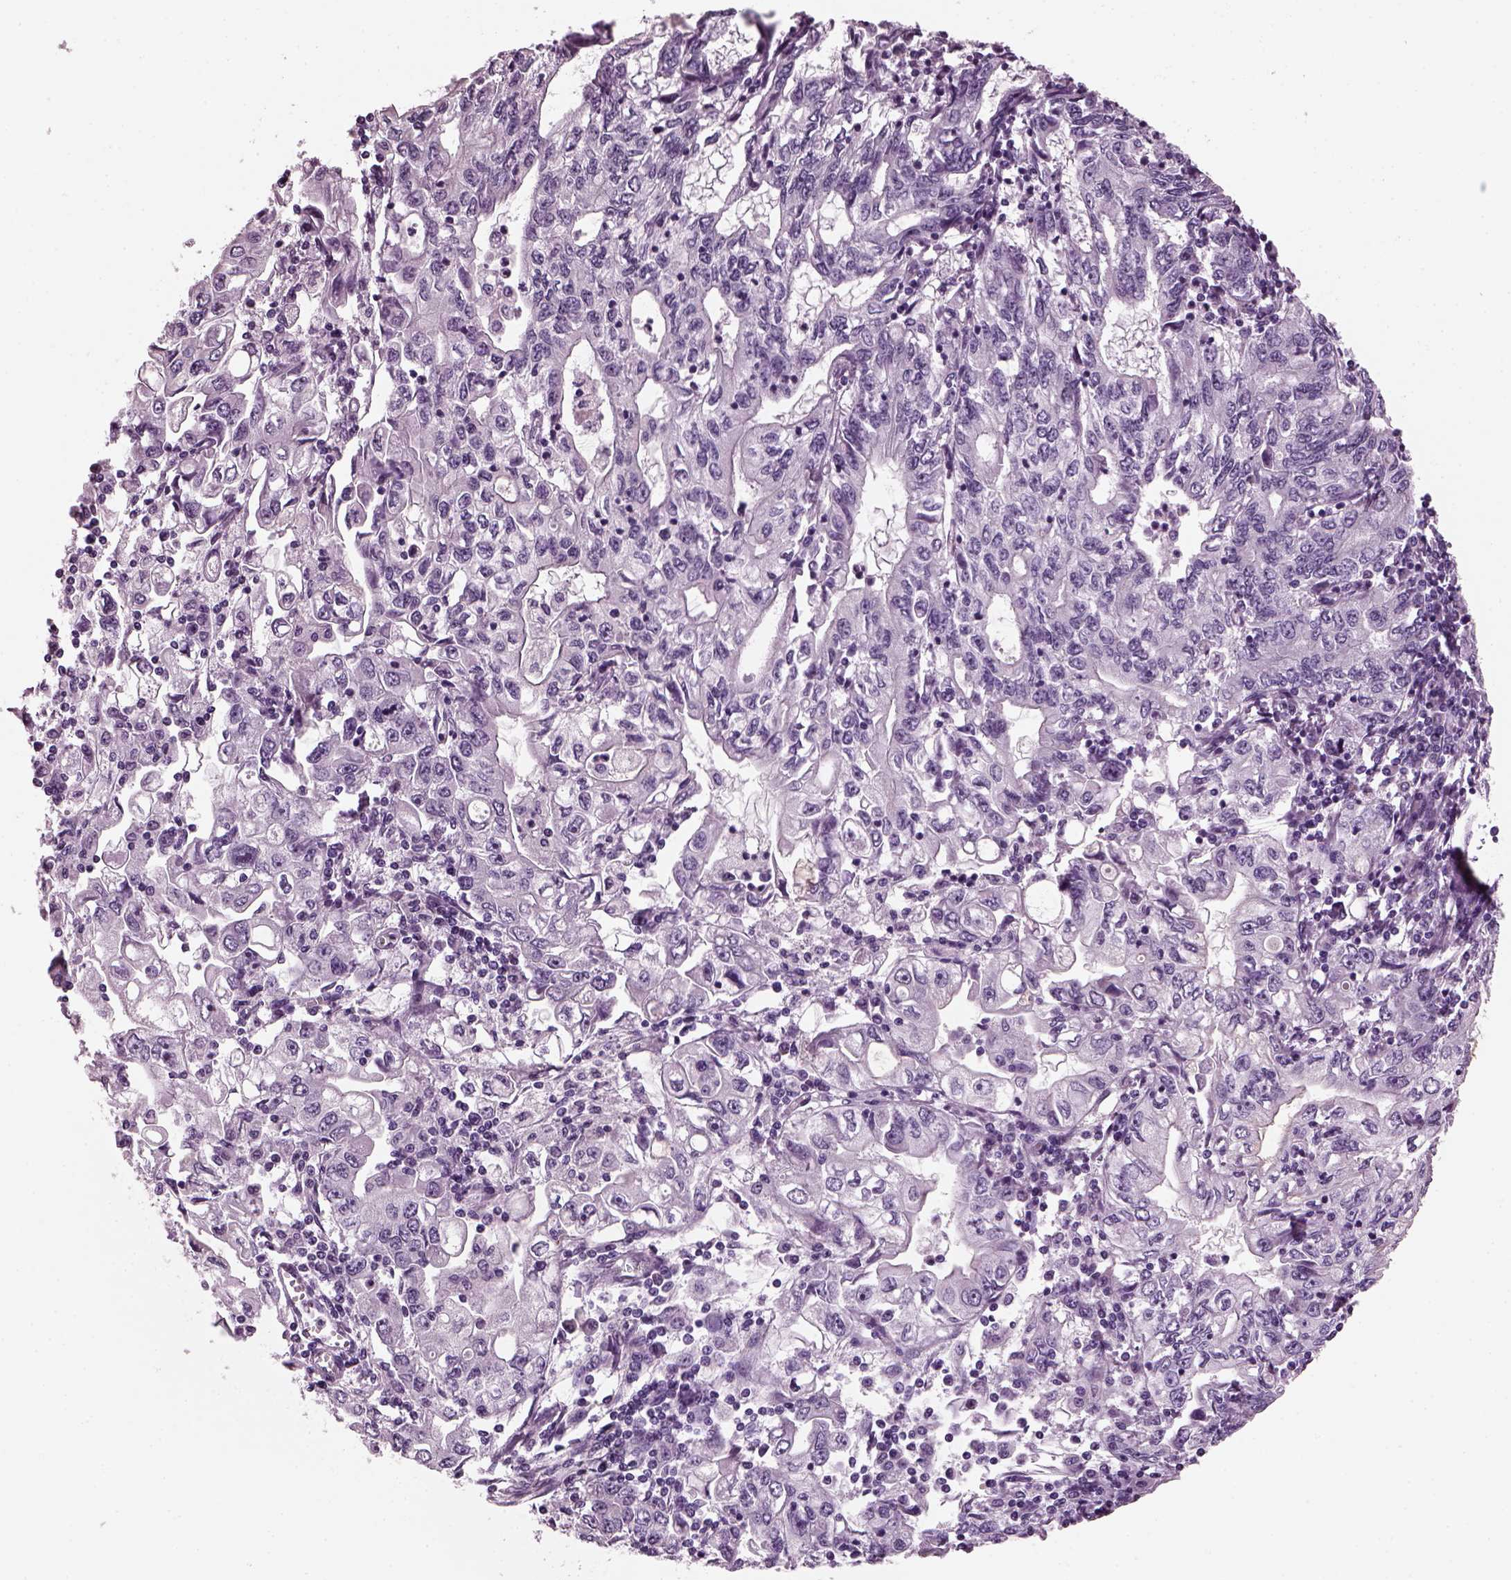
{"staining": {"intensity": "negative", "quantity": "none", "location": "none"}, "tissue": "stomach cancer", "cell_type": "Tumor cells", "image_type": "cancer", "snomed": [{"axis": "morphology", "description": "Adenocarcinoma, NOS"}, {"axis": "topography", "description": "Stomach, lower"}], "caption": "Immunohistochemical staining of human stomach cancer exhibits no significant expression in tumor cells.", "gene": "KRTAP3-2", "patient": {"sex": "female", "age": 72}}